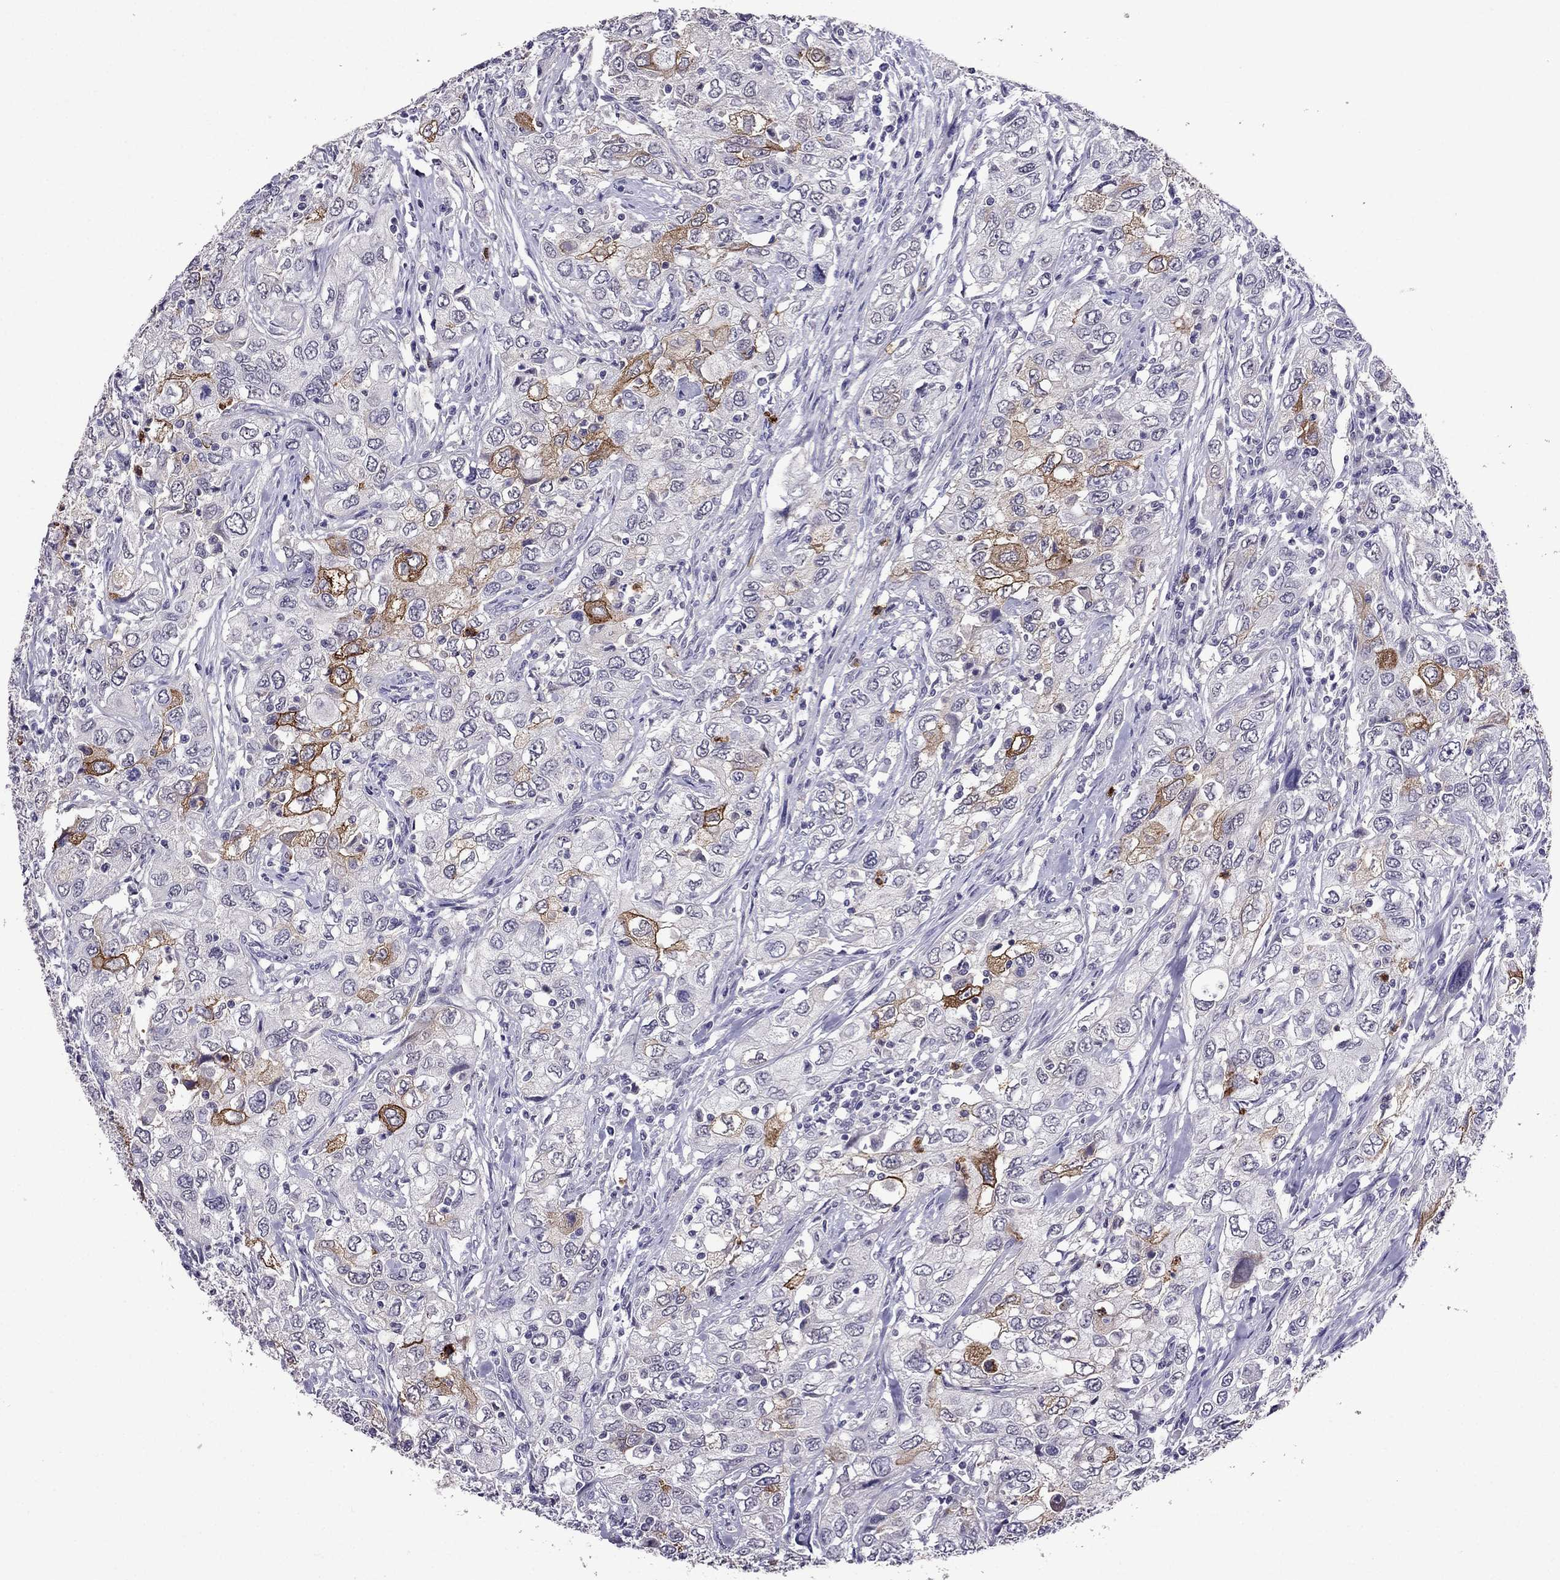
{"staining": {"intensity": "strong", "quantity": "<25%", "location": "cytoplasmic/membranous"}, "tissue": "urothelial cancer", "cell_type": "Tumor cells", "image_type": "cancer", "snomed": [{"axis": "morphology", "description": "Urothelial carcinoma, High grade"}, {"axis": "topography", "description": "Urinary bladder"}], "caption": "Tumor cells show strong cytoplasmic/membranous positivity in about <25% of cells in urothelial cancer.", "gene": "OLFM4", "patient": {"sex": "male", "age": 76}}